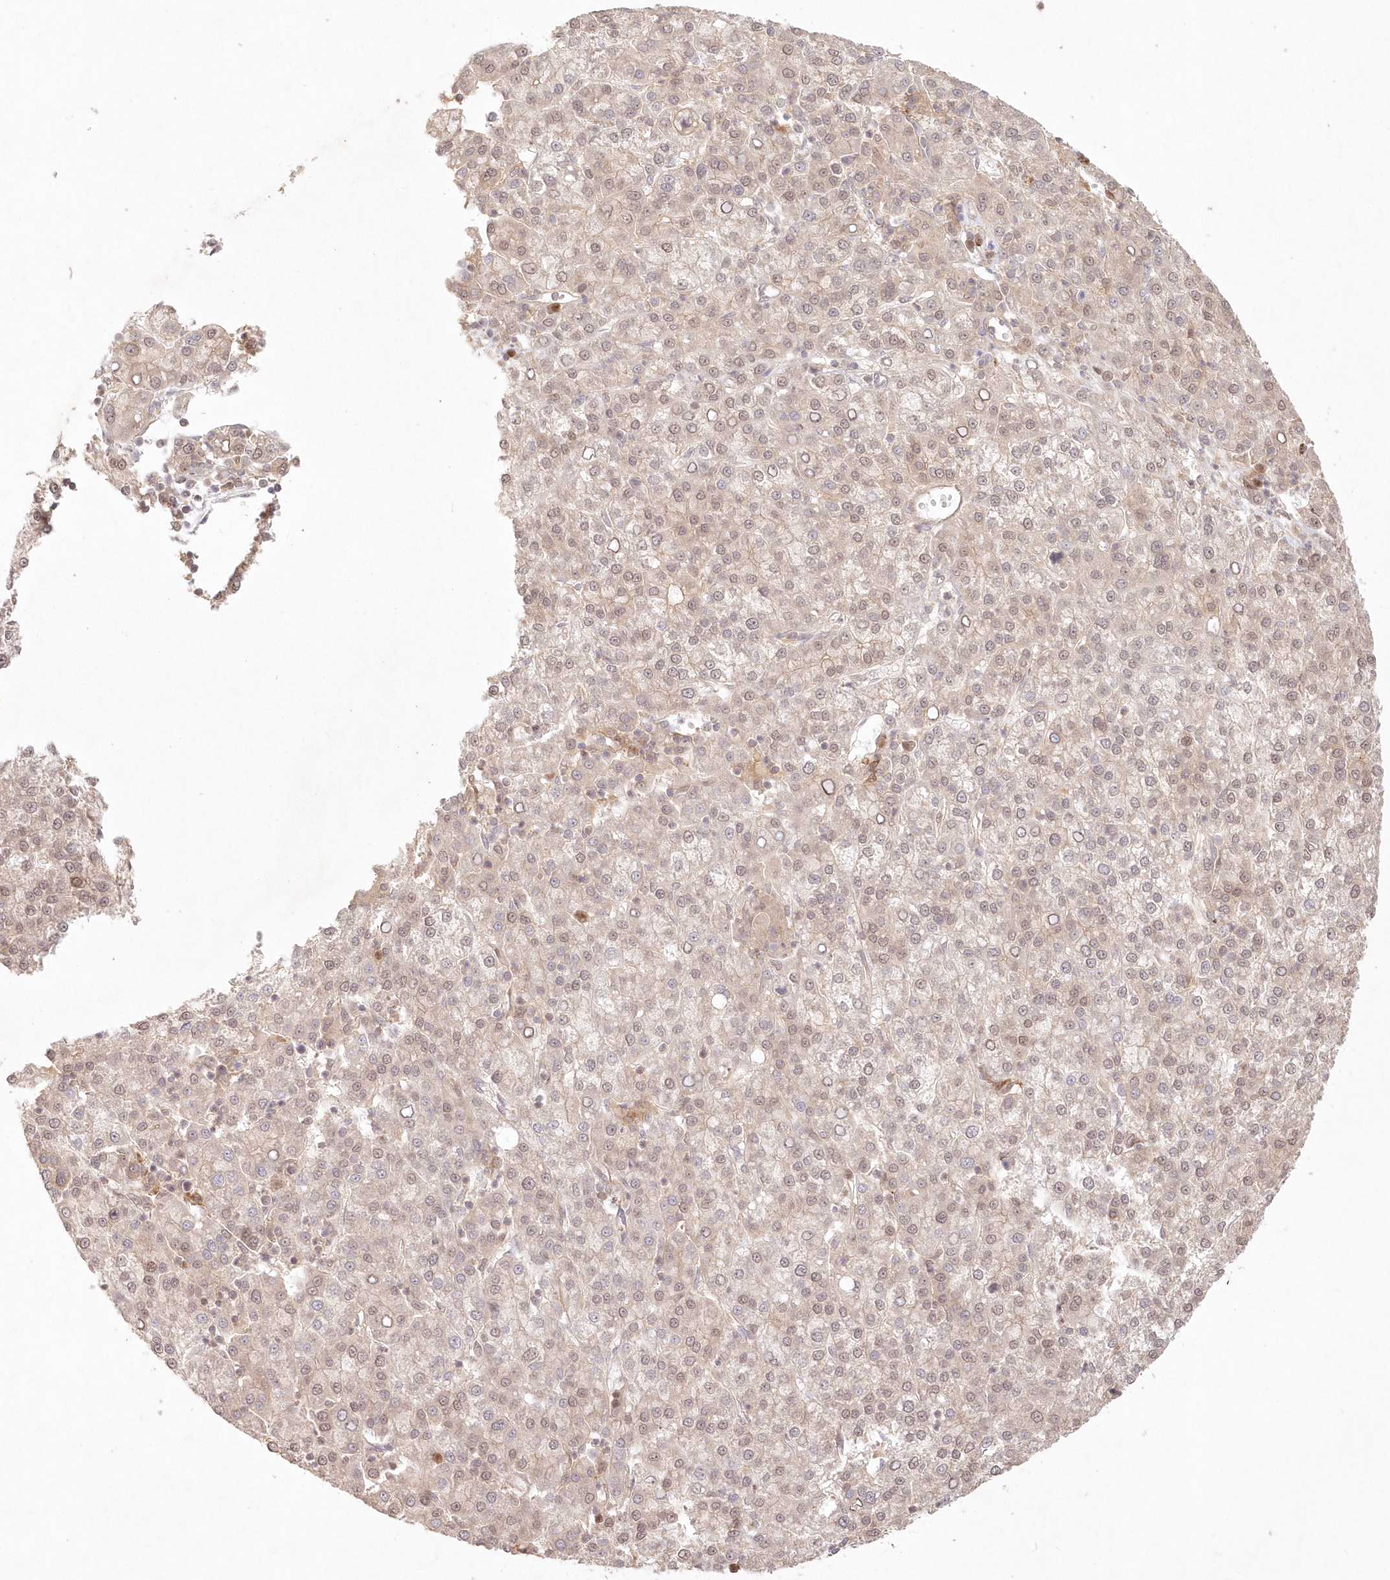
{"staining": {"intensity": "weak", "quantity": ">75%", "location": "nuclear"}, "tissue": "liver cancer", "cell_type": "Tumor cells", "image_type": "cancer", "snomed": [{"axis": "morphology", "description": "Carcinoma, Hepatocellular, NOS"}, {"axis": "topography", "description": "Liver"}], "caption": "Protein expression by immunohistochemistry displays weak nuclear expression in approximately >75% of tumor cells in liver cancer (hepatocellular carcinoma).", "gene": "KIAA0232", "patient": {"sex": "female", "age": 58}}